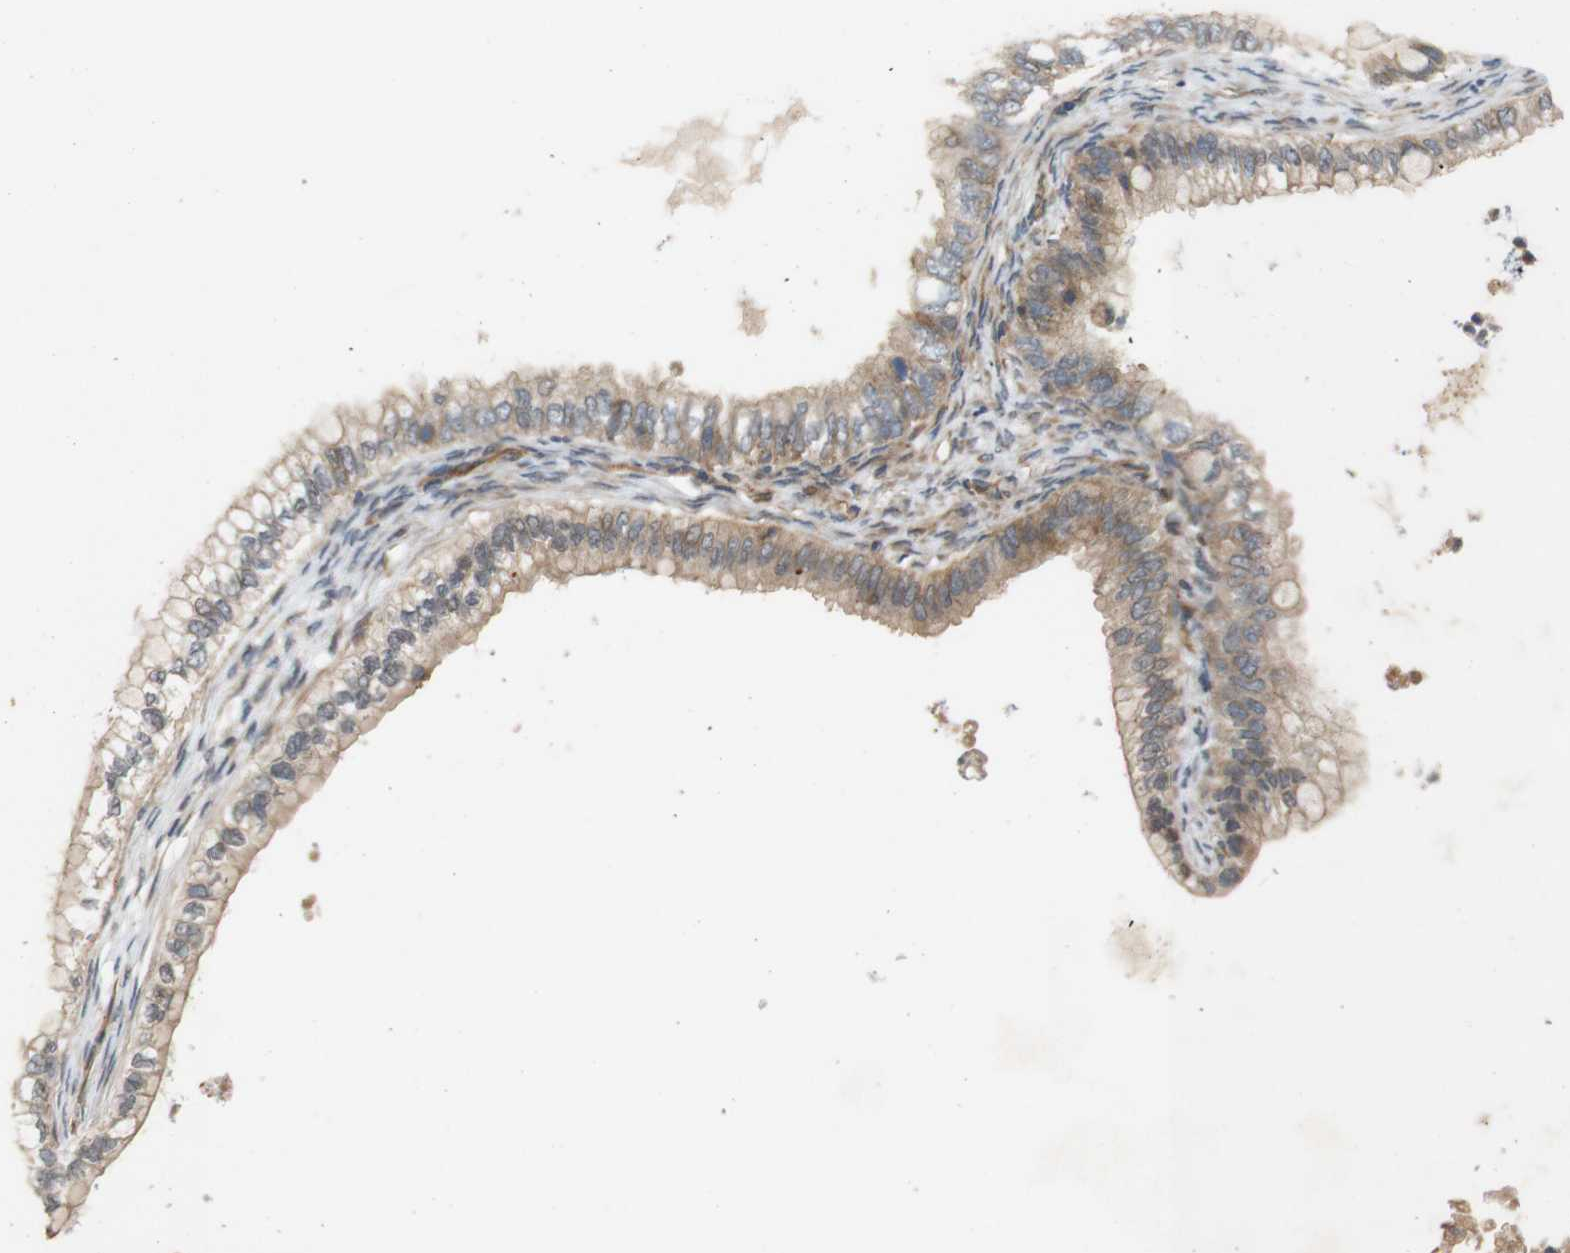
{"staining": {"intensity": "weak", "quantity": ">75%", "location": "nuclear"}, "tissue": "ovarian cancer", "cell_type": "Tumor cells", "image_type": "cancer", "snomed": [{"axis": "morphology", "description": "Cystadenocarcinoma, mucinous, NOS"}, {"axis": "topography", "description": "Ovary"}], "caption": "Immunohistochemistry photomicrograph of neoplastic tissue: human ovarian cancer (mucinous cystadenocarcinoma) stained using immunohistochemistry exhibits low levels of weak protein expression localized specifically in the nuclear of tumor cells, appearing as a nuclear brown color.", "gene": "RPTOR", "patient": {"sex": "female", "age": 80}}